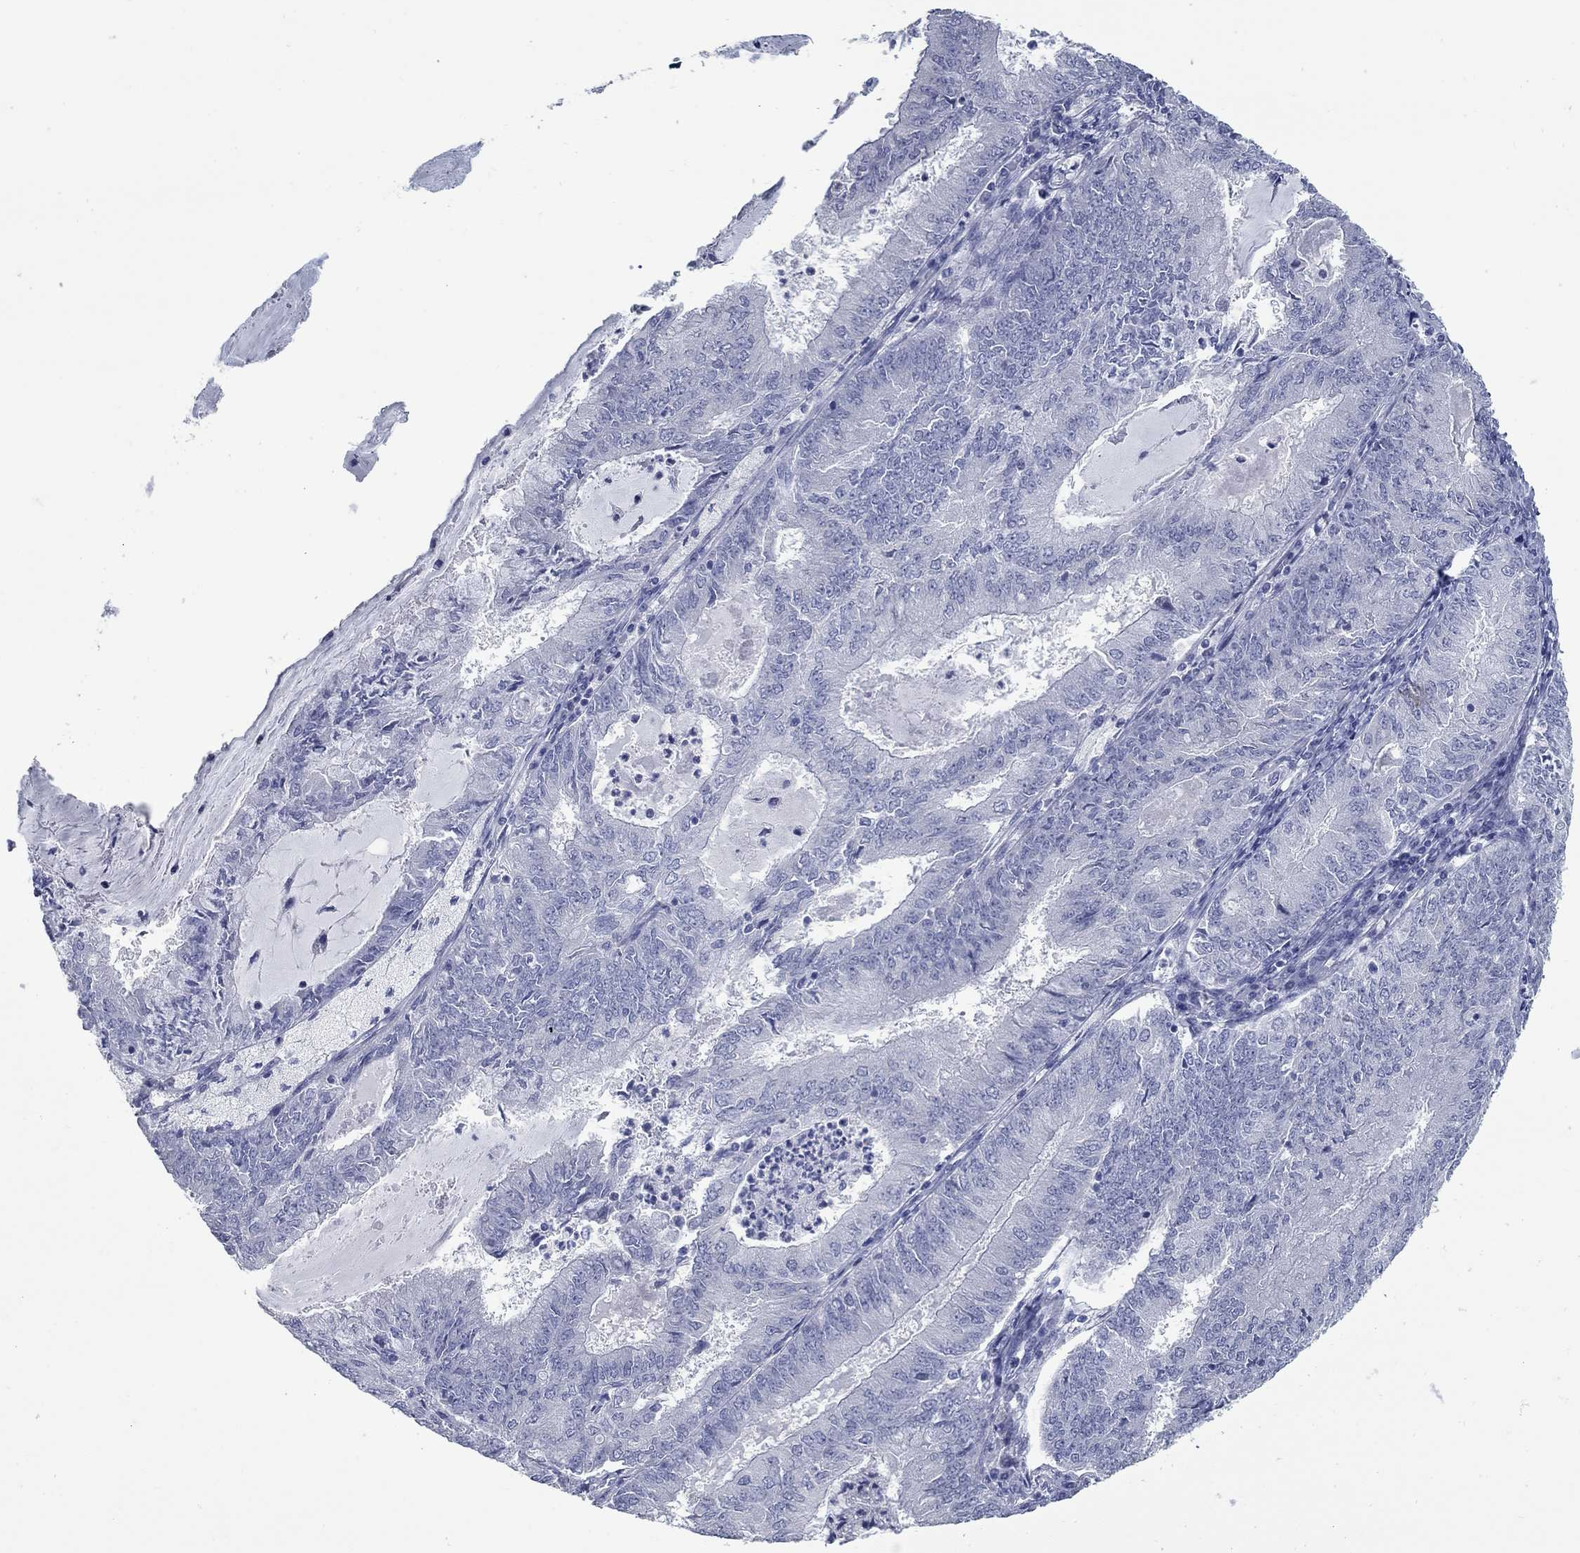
{"staining": {"intensity": "negative", "quantity": "none", "location": "none"}, "tissue": "endometrial cancer", "cell_type": "Tumor cells", "image_type": "cancer", "snomed": [{"axis": "morphology", "description": "Adenocarcinoma, NOS"}, {"axis": "topography", "description": "Endometrium"}], "caption": "This is an immunohistochemistry micrograph of endometrial cancer (adenocarcinoma). There is no staining in tumor cells.", "gene": "KIRREL2", "patient": {"sex": "female", "age": 57}}